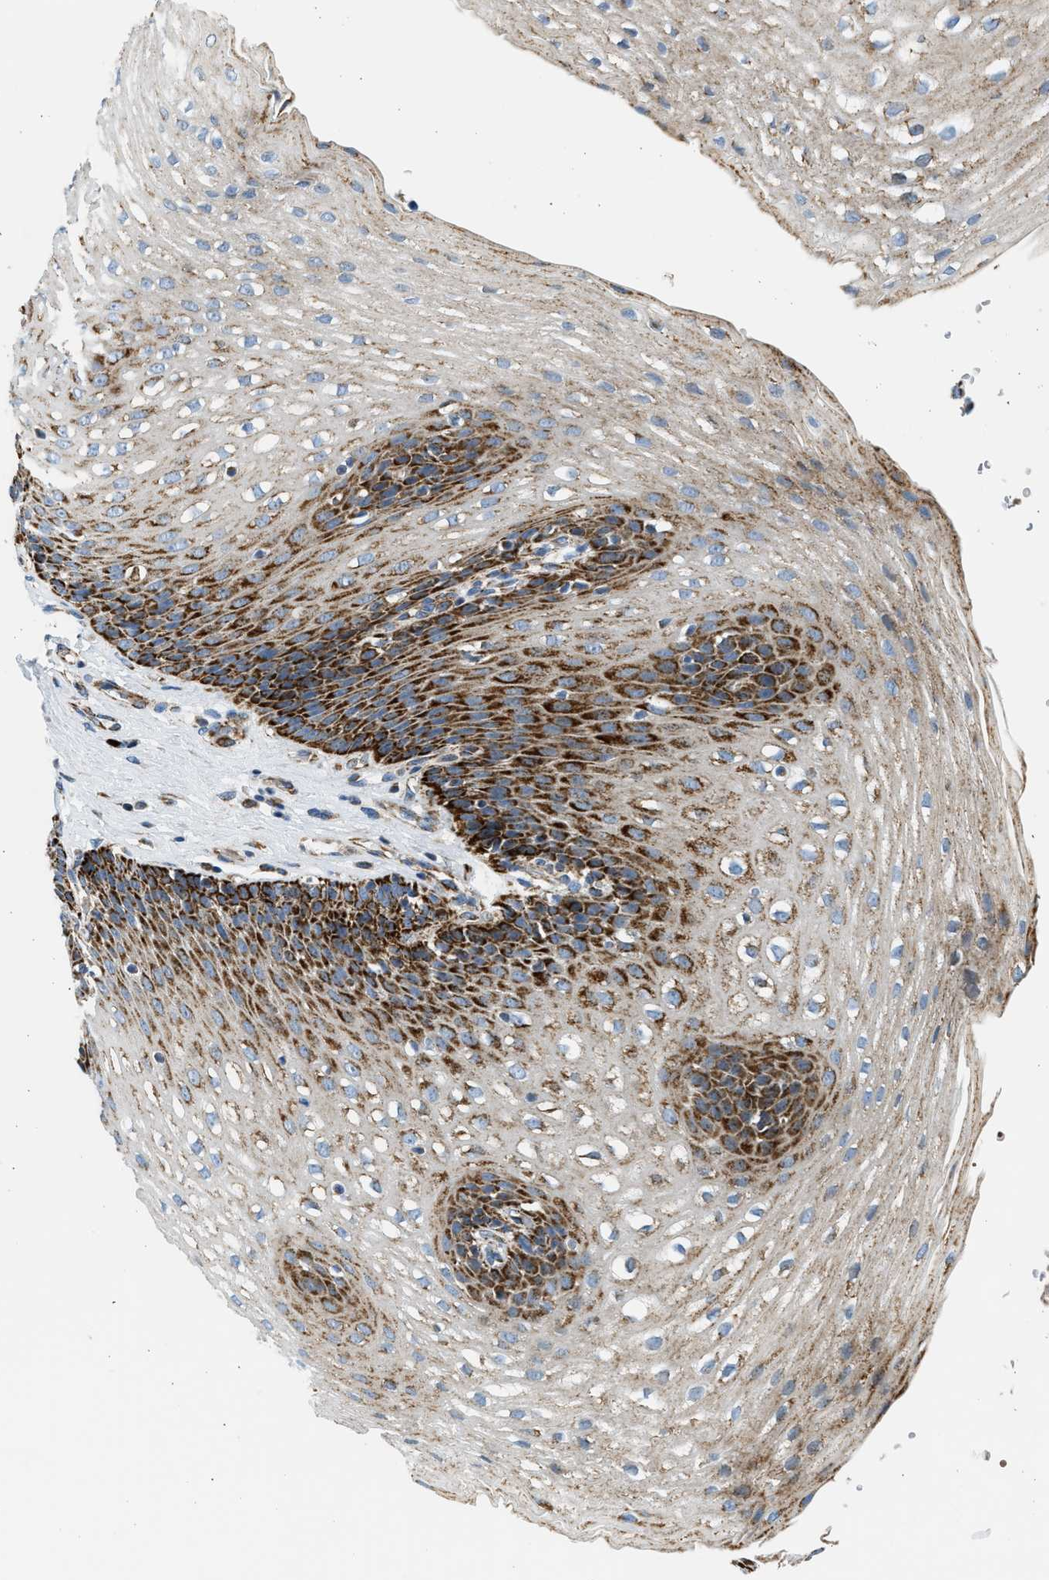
{"staining": {"intensity": "strong", "quantity": "25%-75%", "location": "cytoplasmic/membranous"}, "tissue": "esophagus", "cell_type": "Squamous epithelial cells", "image_type": "normal", "snomed": [{"axis": "morphology", "description": "Normal tissue, NOS"}, {"axis": "topography", "description": "Esophagus"}], "caption": "Normal esophagus was stained to show a protein in brown. There is high levels of strong cytoplasmic/membranous expression in approximately 25%-75% of squamous epithelial cells.", "gene": "KCNMB3", "patient": {"sex": "male", "age": 48}}